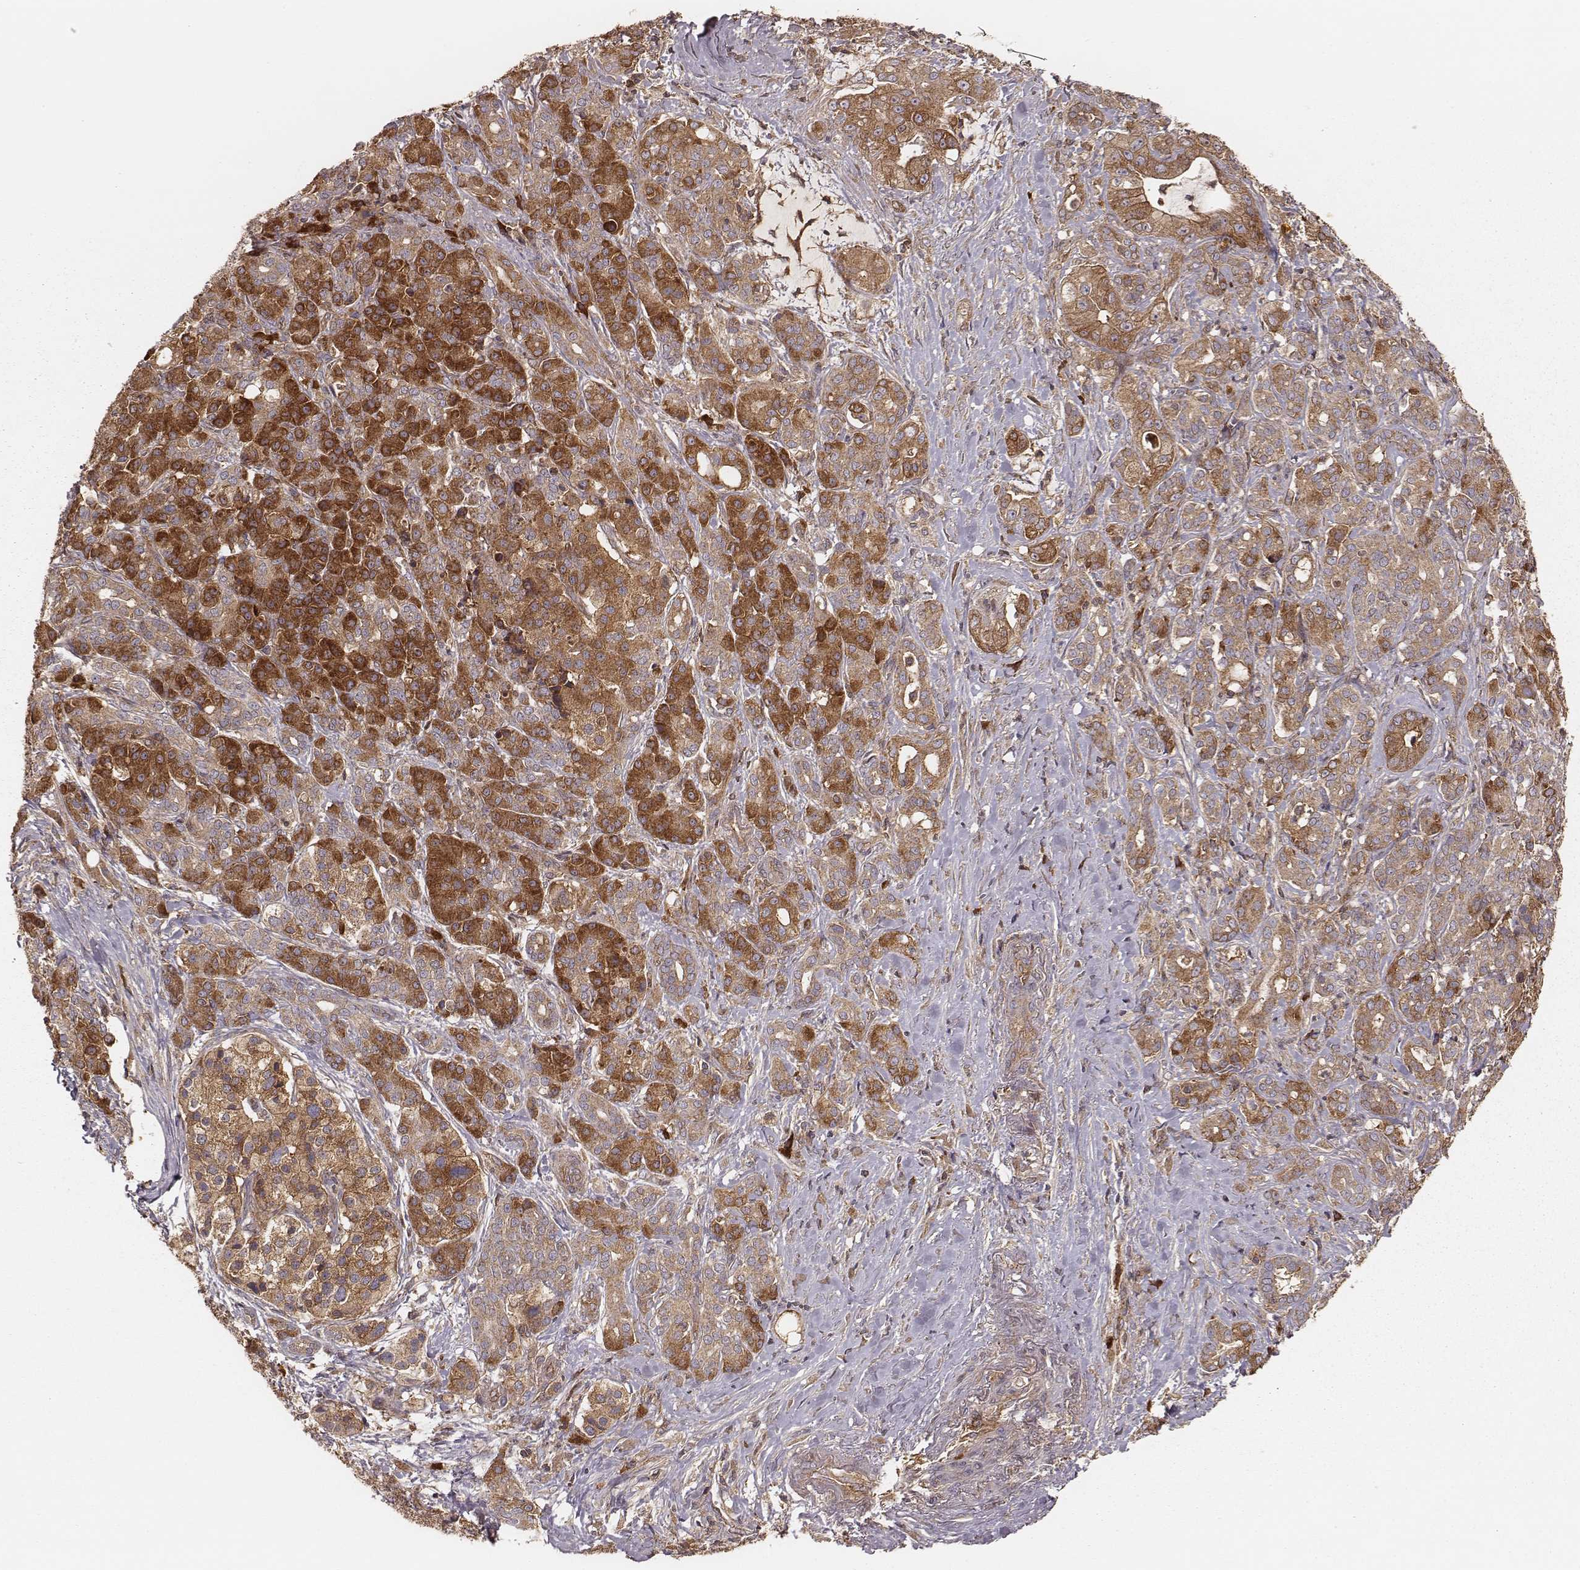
{"staining": {"intensity": "moderate", "quantity": ">75%", "location": "cytoplasmic/membranous"}, "tissue": "pancreatic cancer", "cell_type": "Tumor cells", "image_type": "cancer", "snomed": [{"axis": "morphology", "description": "Normal tissue, NOS"}, {"axis": "morphology", "description": "Inflammation, NOS"}, {"axis": "morphology", "description": "Adenocarcinoma, NOS"}, {"axis": "topography", "description": "Pancreas"}], "caption": "Protein staining displays moderate cytoplasmic/membranous positivity in about >75% of tumor cells in pancreatic cancer (adenocarcinoma).", "gene": "CARS1", "patient": {"sex": "male", "age": 57}}